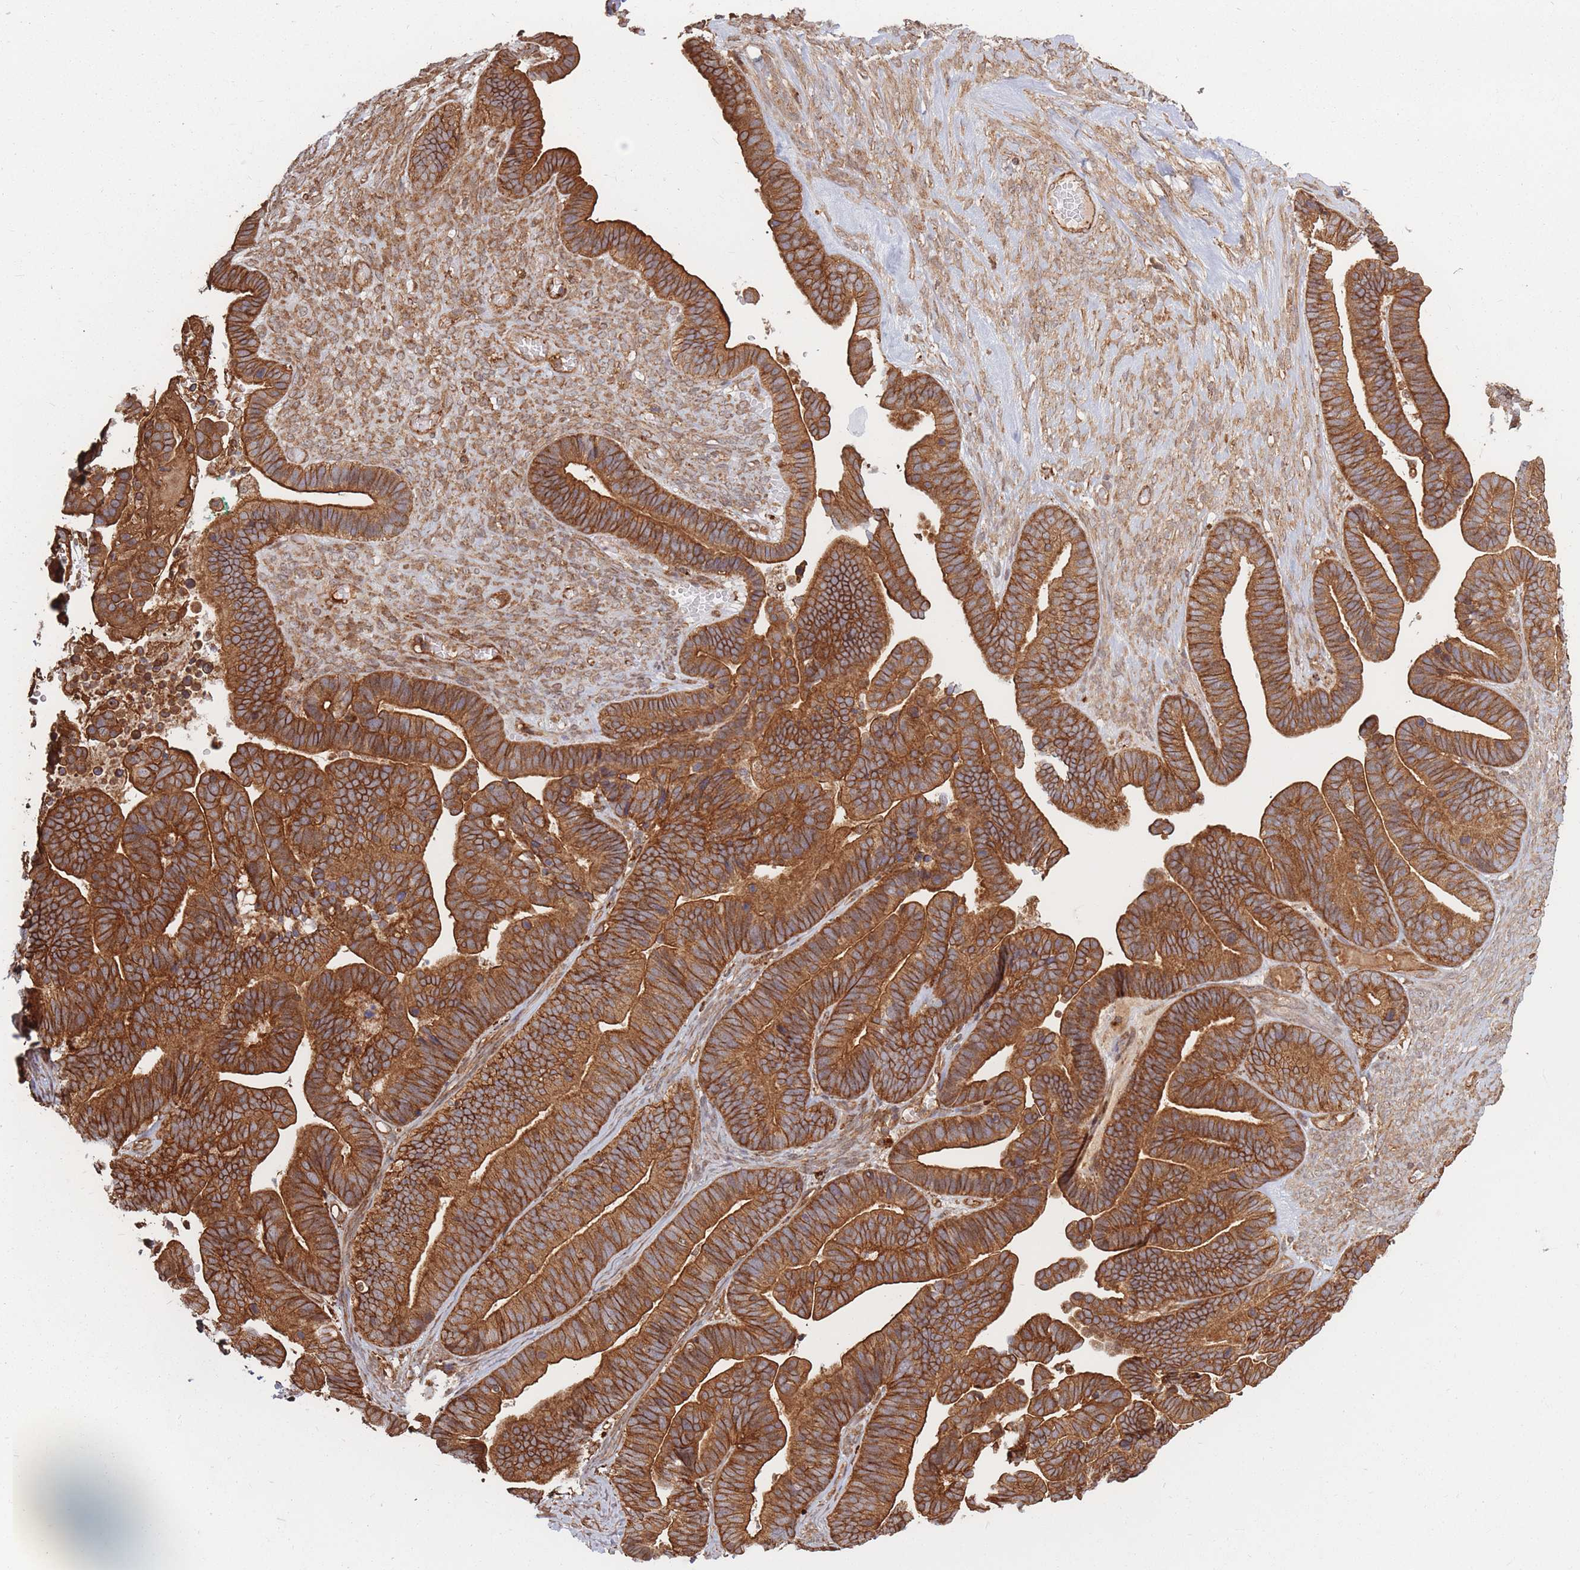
{"staining": {"intensity": "strong", "quantity": ">75%", "location": "cytoplasmic/membranous"}, "tissue": "ovarian cancer", "cell_type": "Tumor cells", "image_type": "cancer", "snomed": [{"axis": "morphology", "description": "Cystadenocarcinoma, serous, NOS"}, {"axis": "topography", "description": "Ovary"}], "caption": "IHC staining of serous cystadenocarcinoma (ovarian), which shows high levels of strong cytoplasmic/membranous expression in approximately >75% of tumor cells indicating strong cytoplasmic/membranous protein expression. The staining was performed using DAB (brown) for protein detection and nuclei were counterstained in hematoxylin (blue).", "gene": "RASSF2", "patient": {"sex": "female", "age": 56}}